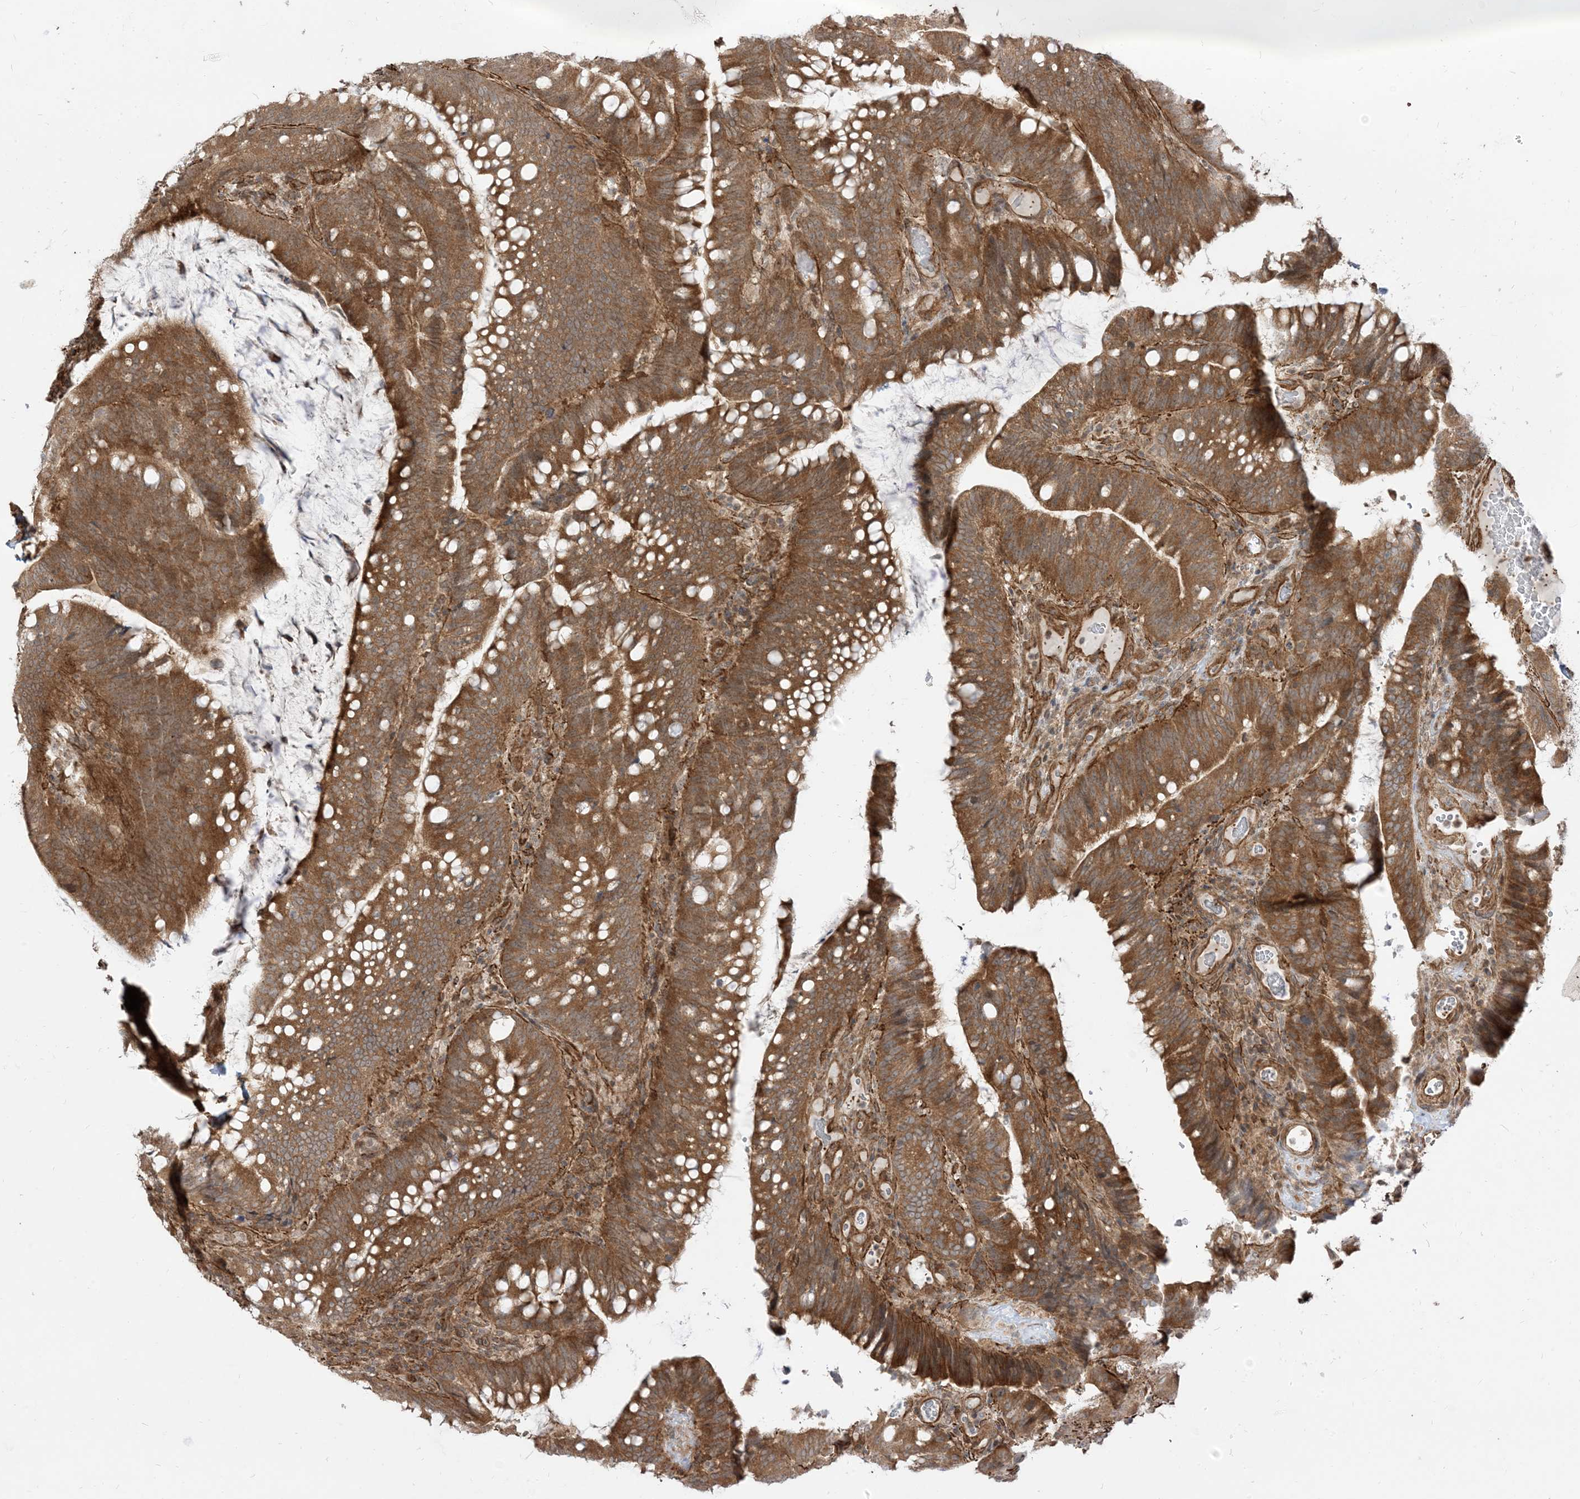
{"staining": {"intensity": "moderate", "quantity": ">75%", "location": "cytoplasmic/membranous"}, "tissue": "colorectal cancer", "cell_type": "Tumor cells", "image_type": "cancer", "snomed": [{"axis": "morphology", "description": "Adenocarcinoma, NOS"}, {"axis": "topography", "description": "Colon"}], "caption": "Tumor cells display medium levels of moderate cytoplasmic/membranous staining in about >75% of cells in human adenocarcinoma (colorectal). The protein is stained brown, and the nuclei are stained in blue (DAB IHC with brightfield microscopy, high magnification).", "gene": "TBCC", "patient": {"sex": "female", "age": 66}}